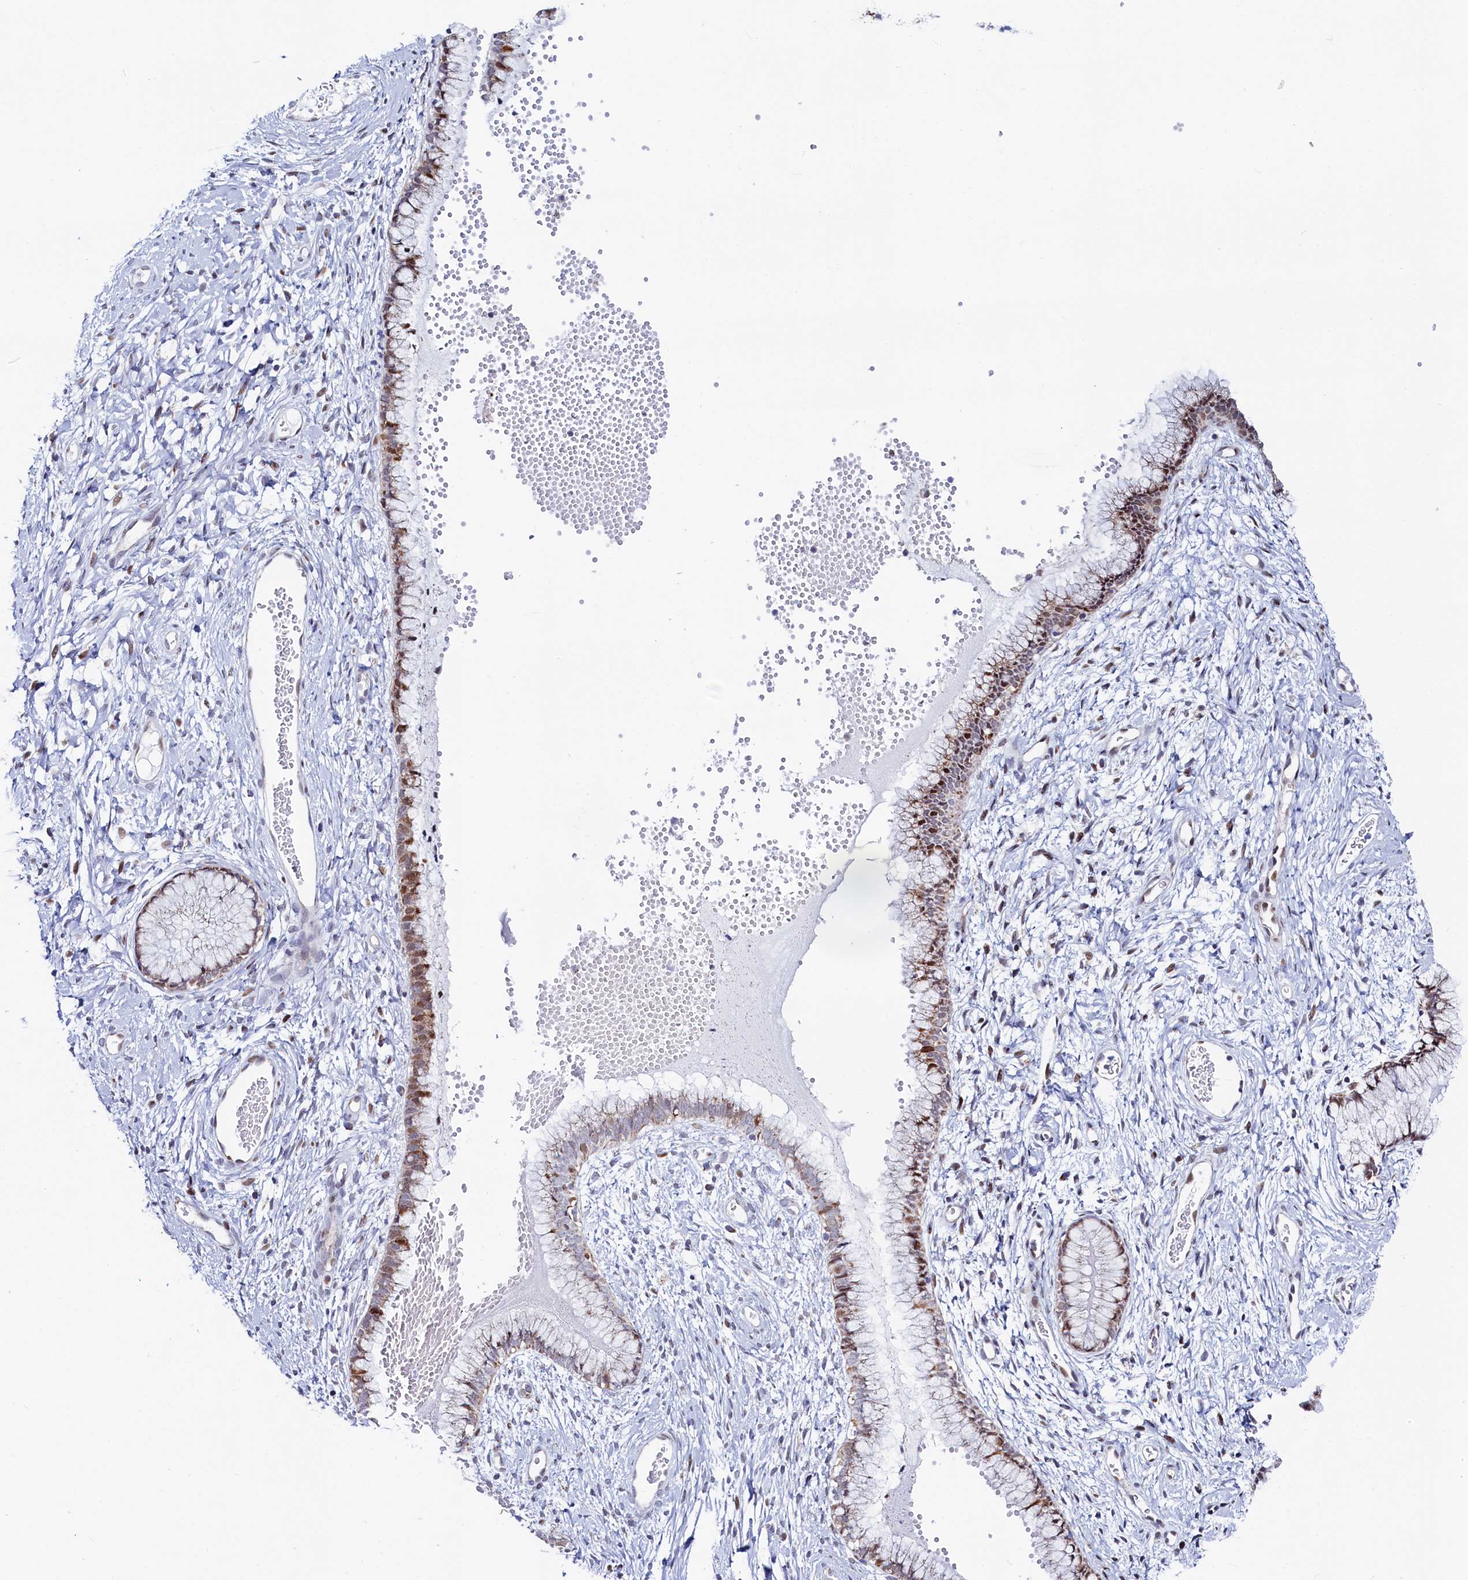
{"staining": {"intensity": "moderate", "quantity": "25%-75%", "location": "cytoplasmic/membranous"}, "tissue": "cervix", "cell_type": "Glandular cells", "image_type": "normal", "snomed": [{"axis": "morphology", "description": "Normal tissue, NOS"}, {"axis": "topography", "description": "Cervix"}], "caption": "The immunohistochemical stain labels moderate cytoplasmic/membranous staining in glandular cells of unremarkable cervix. (brown staining indicates protein expression, while blue staining denotes nuclei).", "gene": "HDGFL3", "patient": {"sex": "female", "age": 42}}